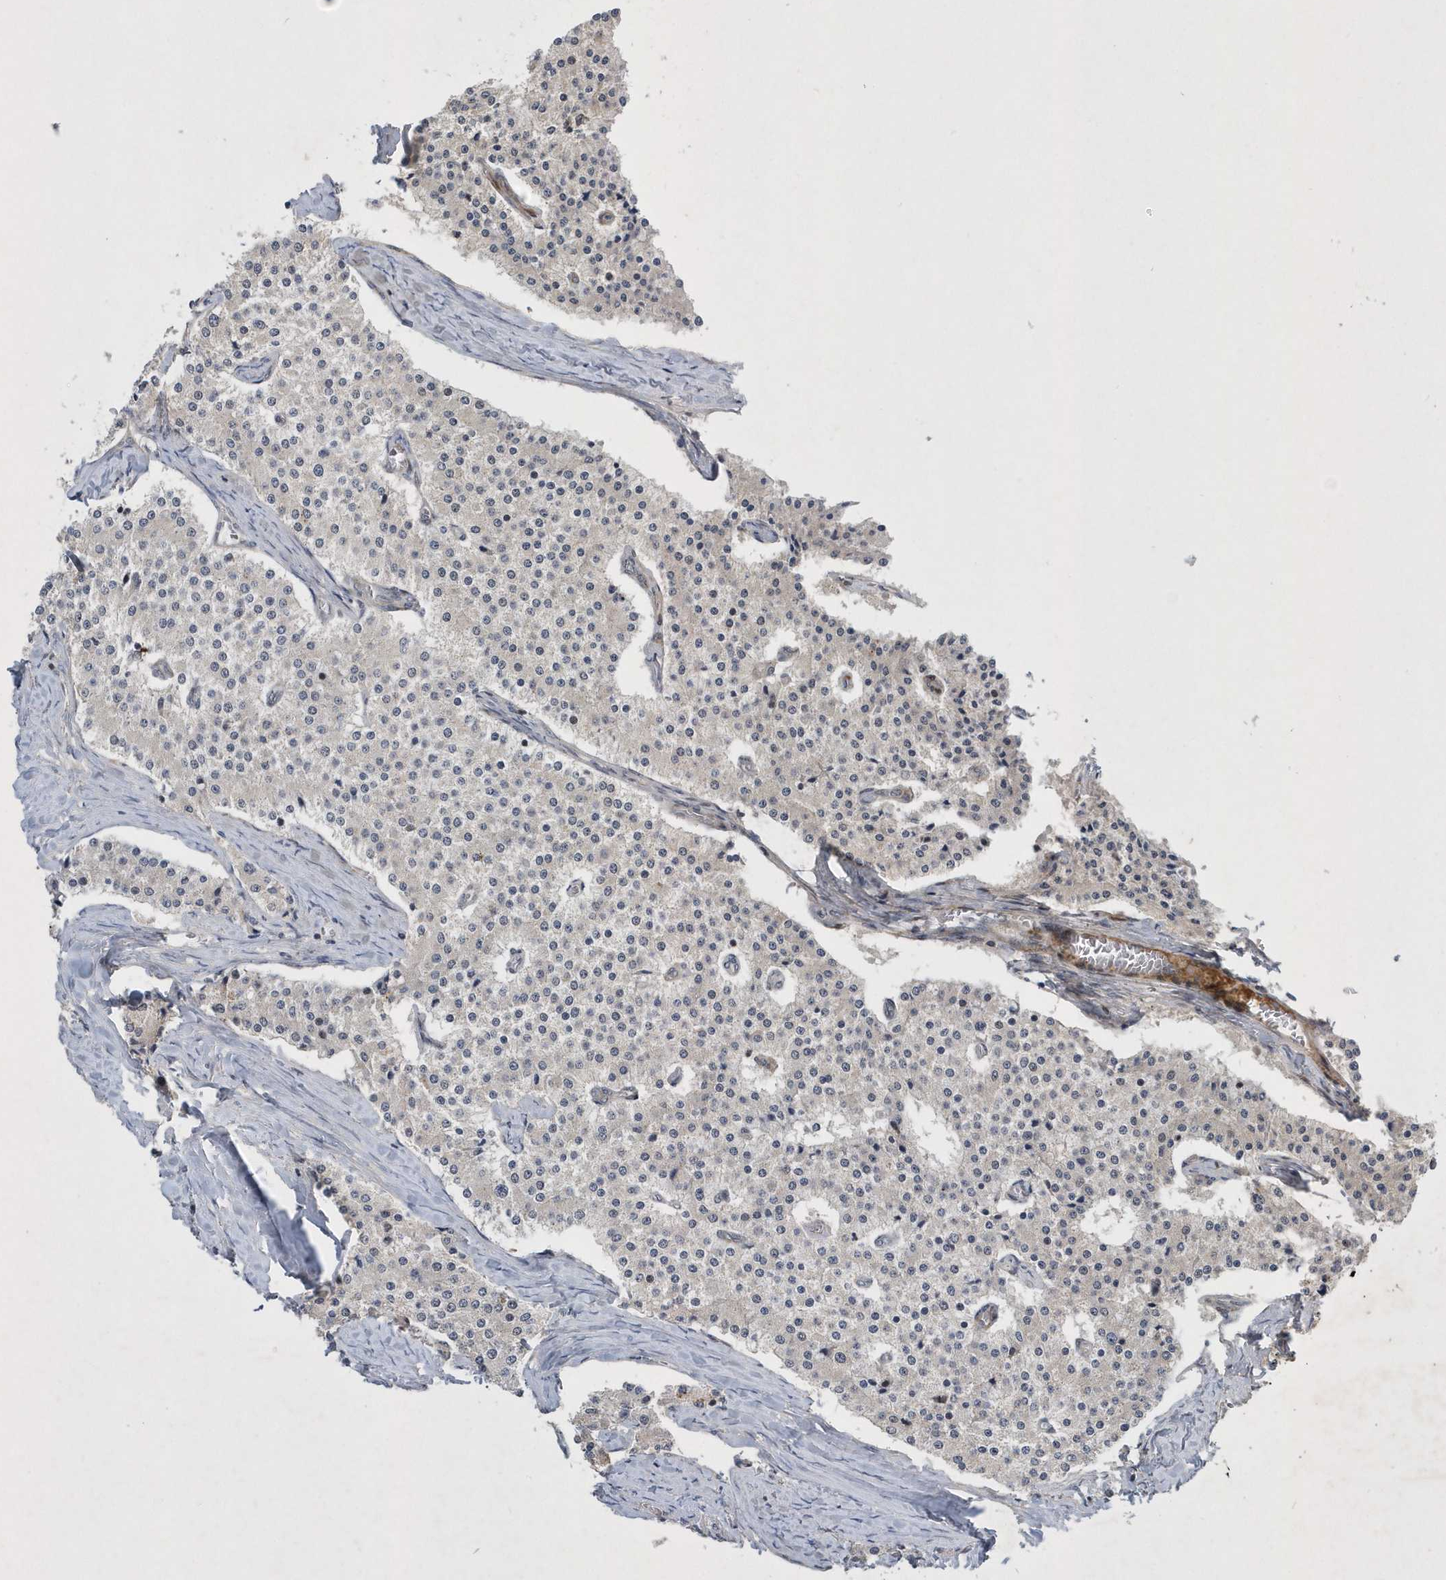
{"staining": {"intensity": "negative", "quantity": "none", "location": "none"}, "tissue": "carcinoid", "cell_type": "Tumor cells", "image_type": "cancer", "snomed": [{"axis": "morphology", "description": "Carcinoid, malignant, NOS"}, {"axis": "topography", "description": "Colon"}], "caption": "A photomicrograph of carcinoid stained for a protein displays no brown staining in tumor cells. (DAB (3,3'-diaminobenzidine) IHC, high magnification).", "gene": "FAM217A", "patient": {"sex": "female", "age": 52}}